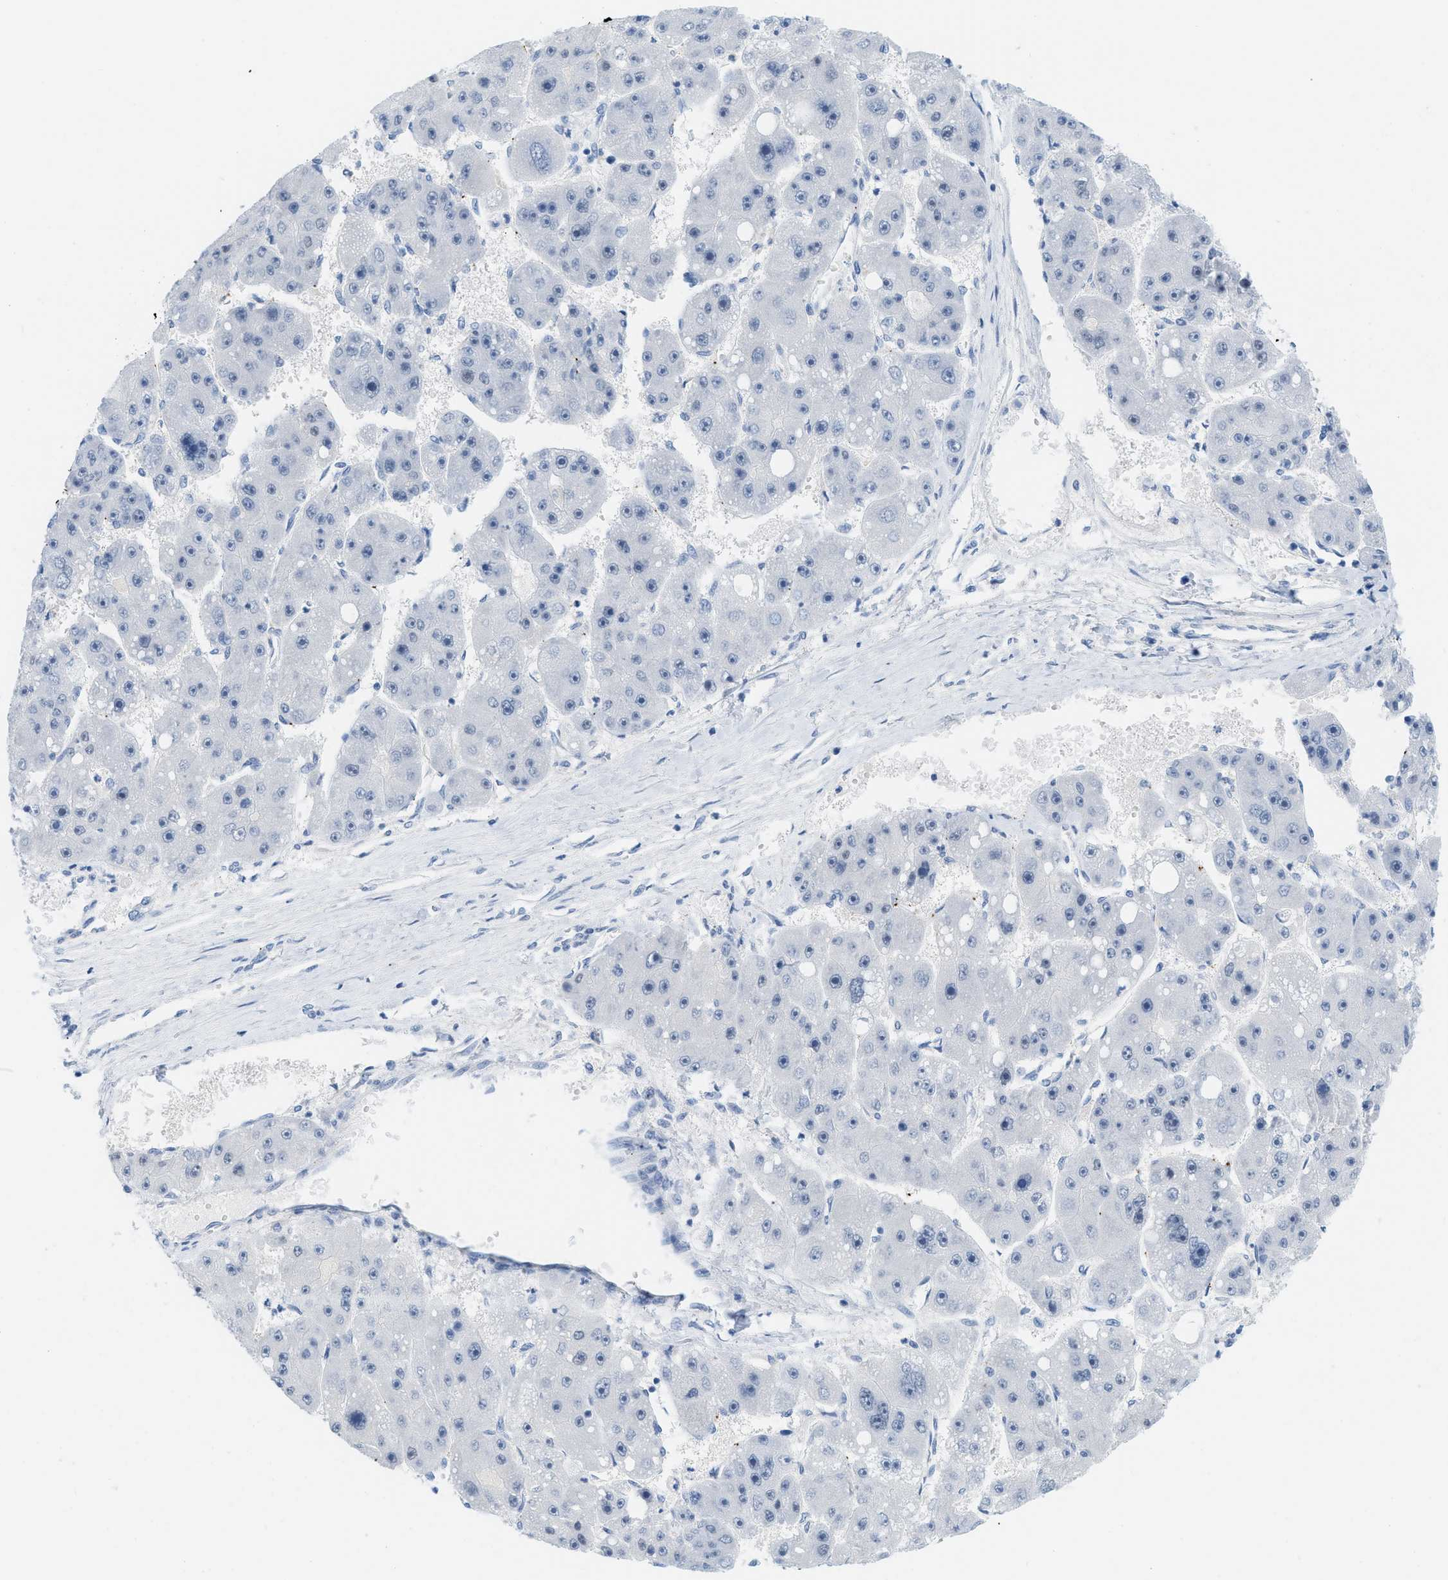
{"staining": {"intensity": "negative", "quantity": "none", "location": "none"}, "tissue": "liver cancer", "cell_type": "Tumor cells", "image_type": "cancer", "snomed": [{"axis": "morphology", "description": "Carcinoma, Hepatocellular, NOS"}, {"axis": "topography", "description": "Liver"}], "caption": "A photomicrograph of liver cancer stained for a protein demonstrates no brown staining in tumor cells. (DAB (3,3'-diaminobenzidine) immunohistochemistry, high magnification).", "gene": "HLTF", "patient": {"sex": "female", "age": 61}}